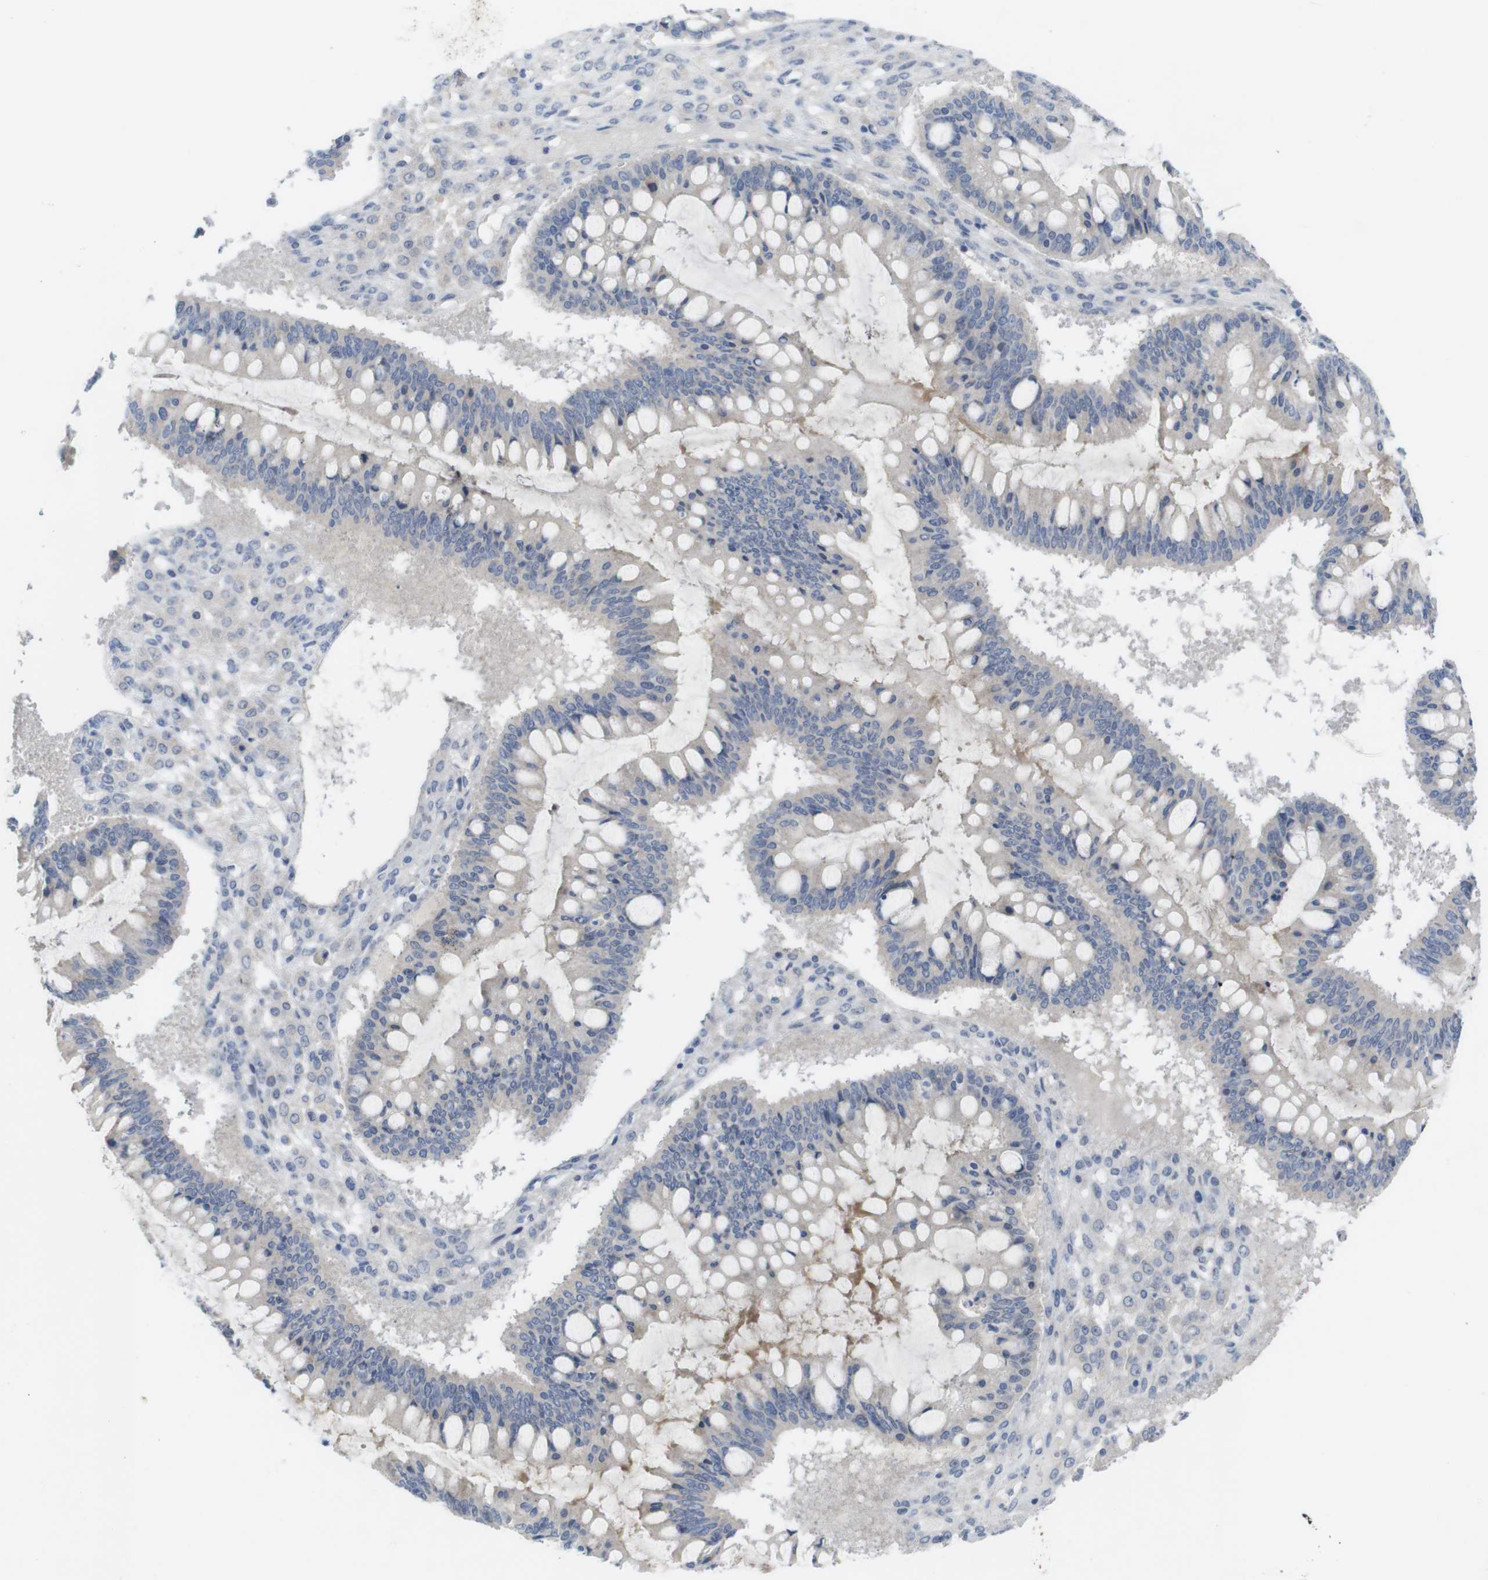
{"staining": {"intensity": "negative", "quantity": "none", "location": "none"}, "tissue": "ovarian cancer", "cell_type": "Tumor cells", "image_type": "cancer", "snomed": [{"axis": "morphology", "description": "Cystadenocarcinoma, mucinous, NOS"}, {"axis": "topography", "description": "Ovary"}], "caption": "Ovarian cancer was stained to show a protein in brown. There is no significant positivity in tumor cells.", "gene": "SLAMF7", "patient": {"sex": "female", "age": 73}}